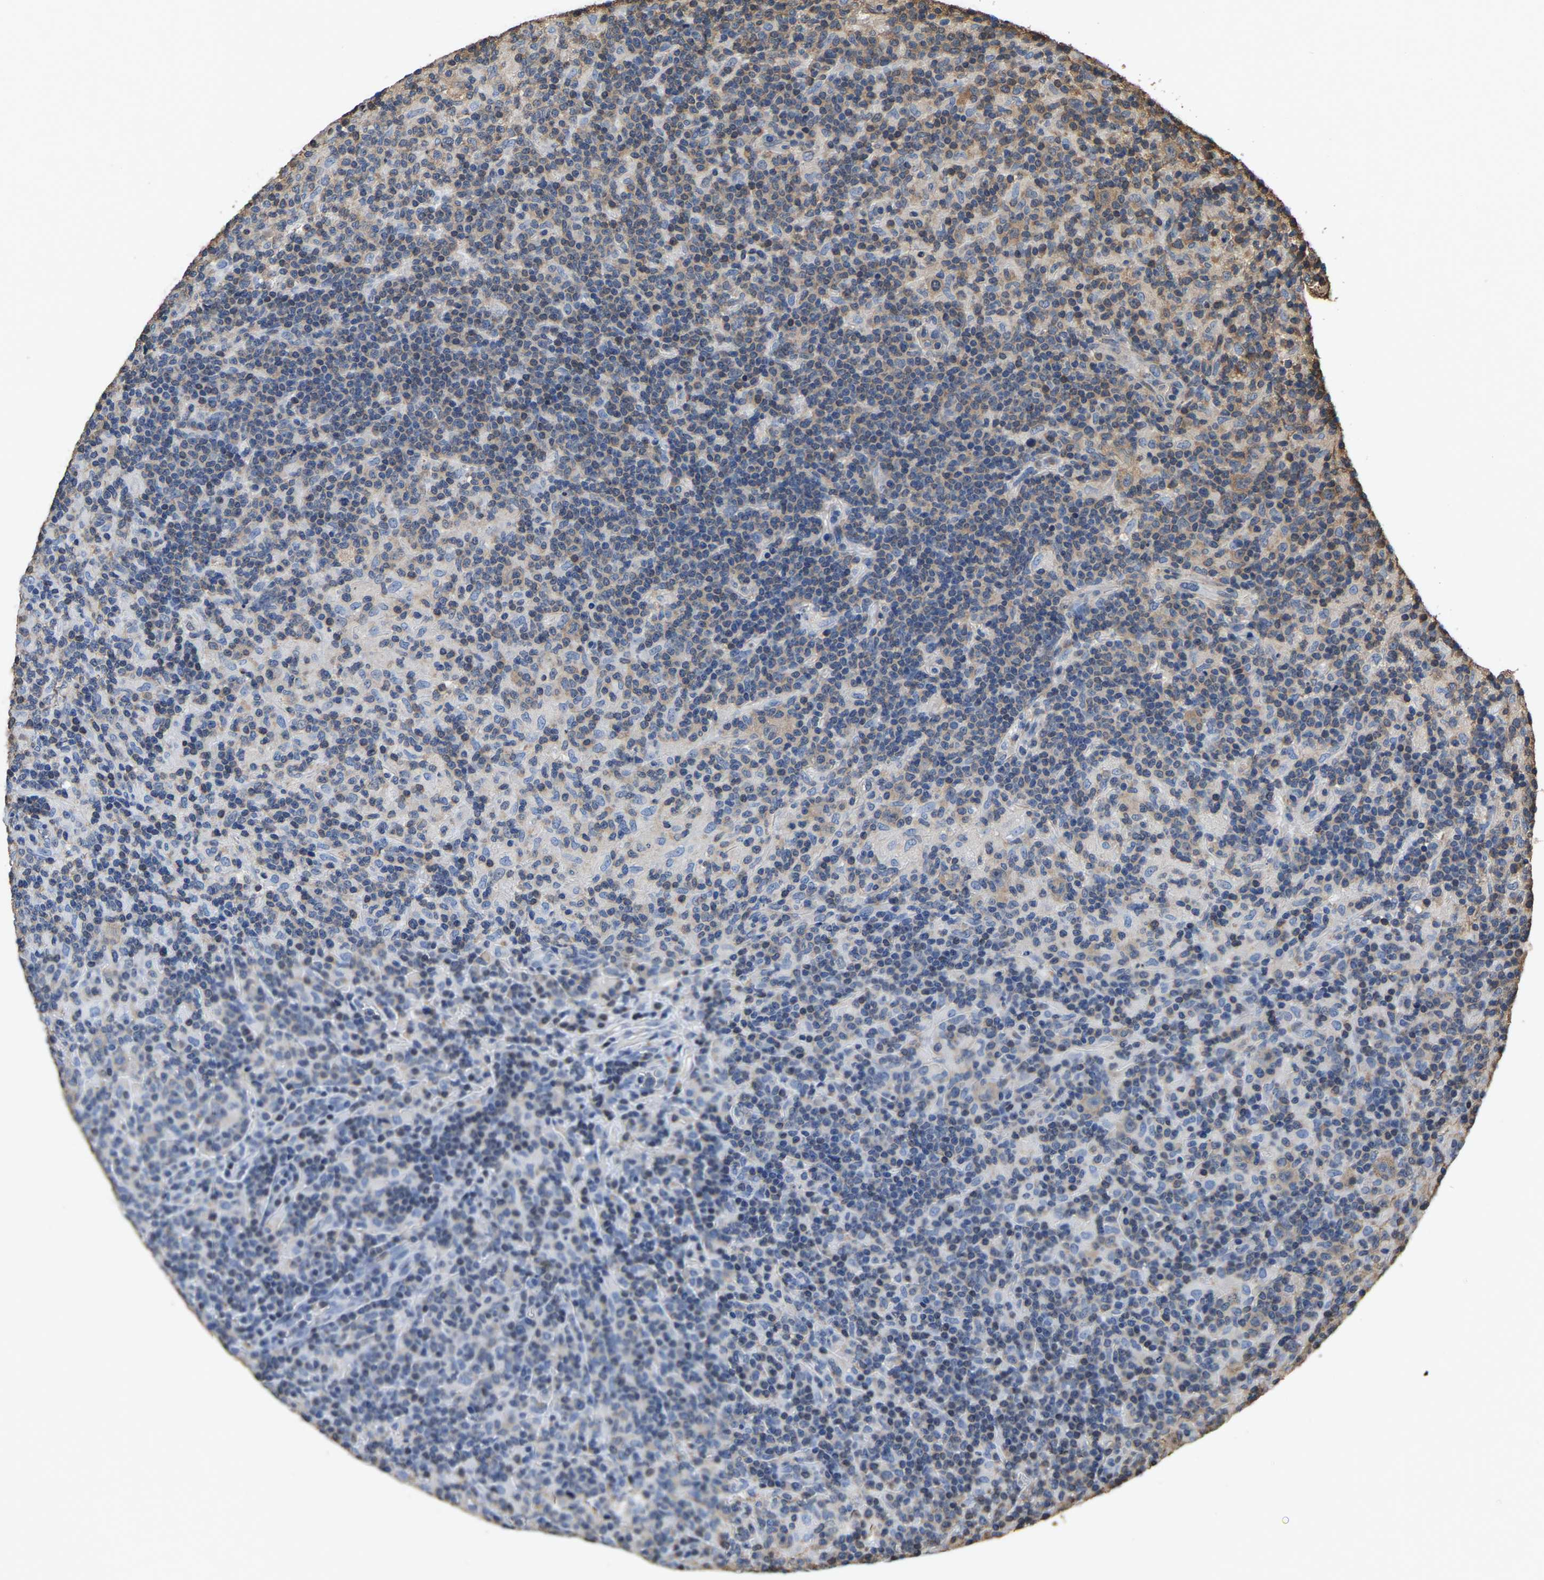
{"staining": {"intensity": "weak", "quantity": "25%-75%", "location": "cytoplasmic/membranous"}, "tissue": "lymphoma", "cell_type": "Tumor cells", "image_type": "cancer", "snomed": [{"axis": "morphology", "description": "Hodgkin's disease, NOS"}, {"axis": "topography", "description": "Lymph node"}], "caption": "The photomicrograph shows immunohistochemical staining of Hodgkin's disease. There is weak cytoplasmic/membranous staining is identified in approximately 25%-75% of tumor cells. (DAB IHC with brightfield microscopy, high magnification).", "gene": "LDHB", "patient": {"sex": "male", "age": 70}}